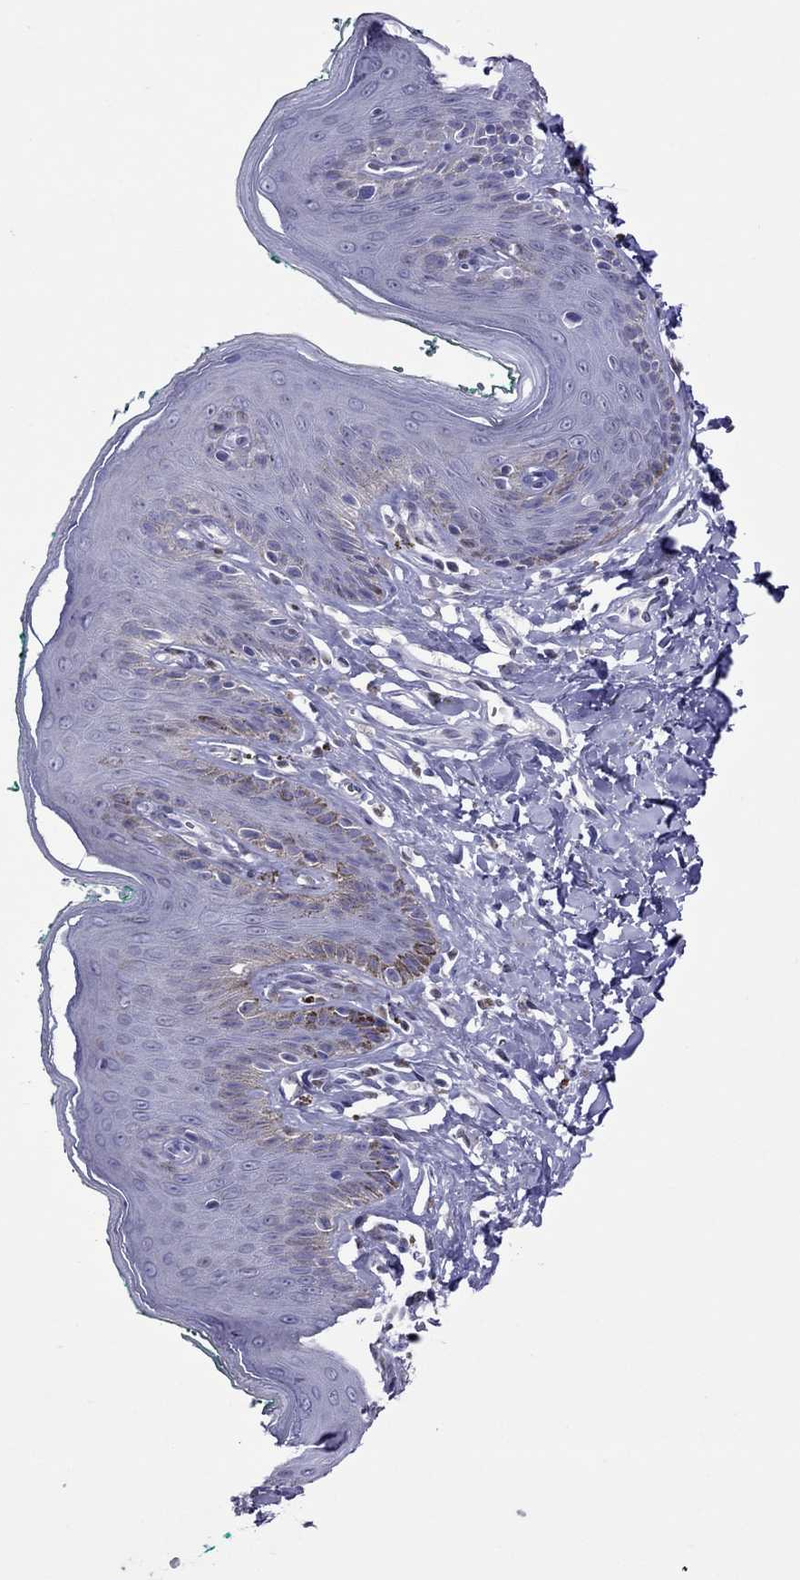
{"staining": {"intensity": "negative", "quantity": "none", "location": "none"}, "tissue": "skin", "cell_type": "Epidermal cells", "image_type": "normal", "snomed": [{"axis": "morphology", "description": "Normal tissue, NOS"}, {"axis": "topography", "description": "Vulva"}], "caption": "DAB (3,3'-diaminobenzidine) immunohistochemical staining of normal skin shows no significant positivity in epidermal cells.", "gene": "MPZ", "patient": {"sex": "female", "age": 66}}